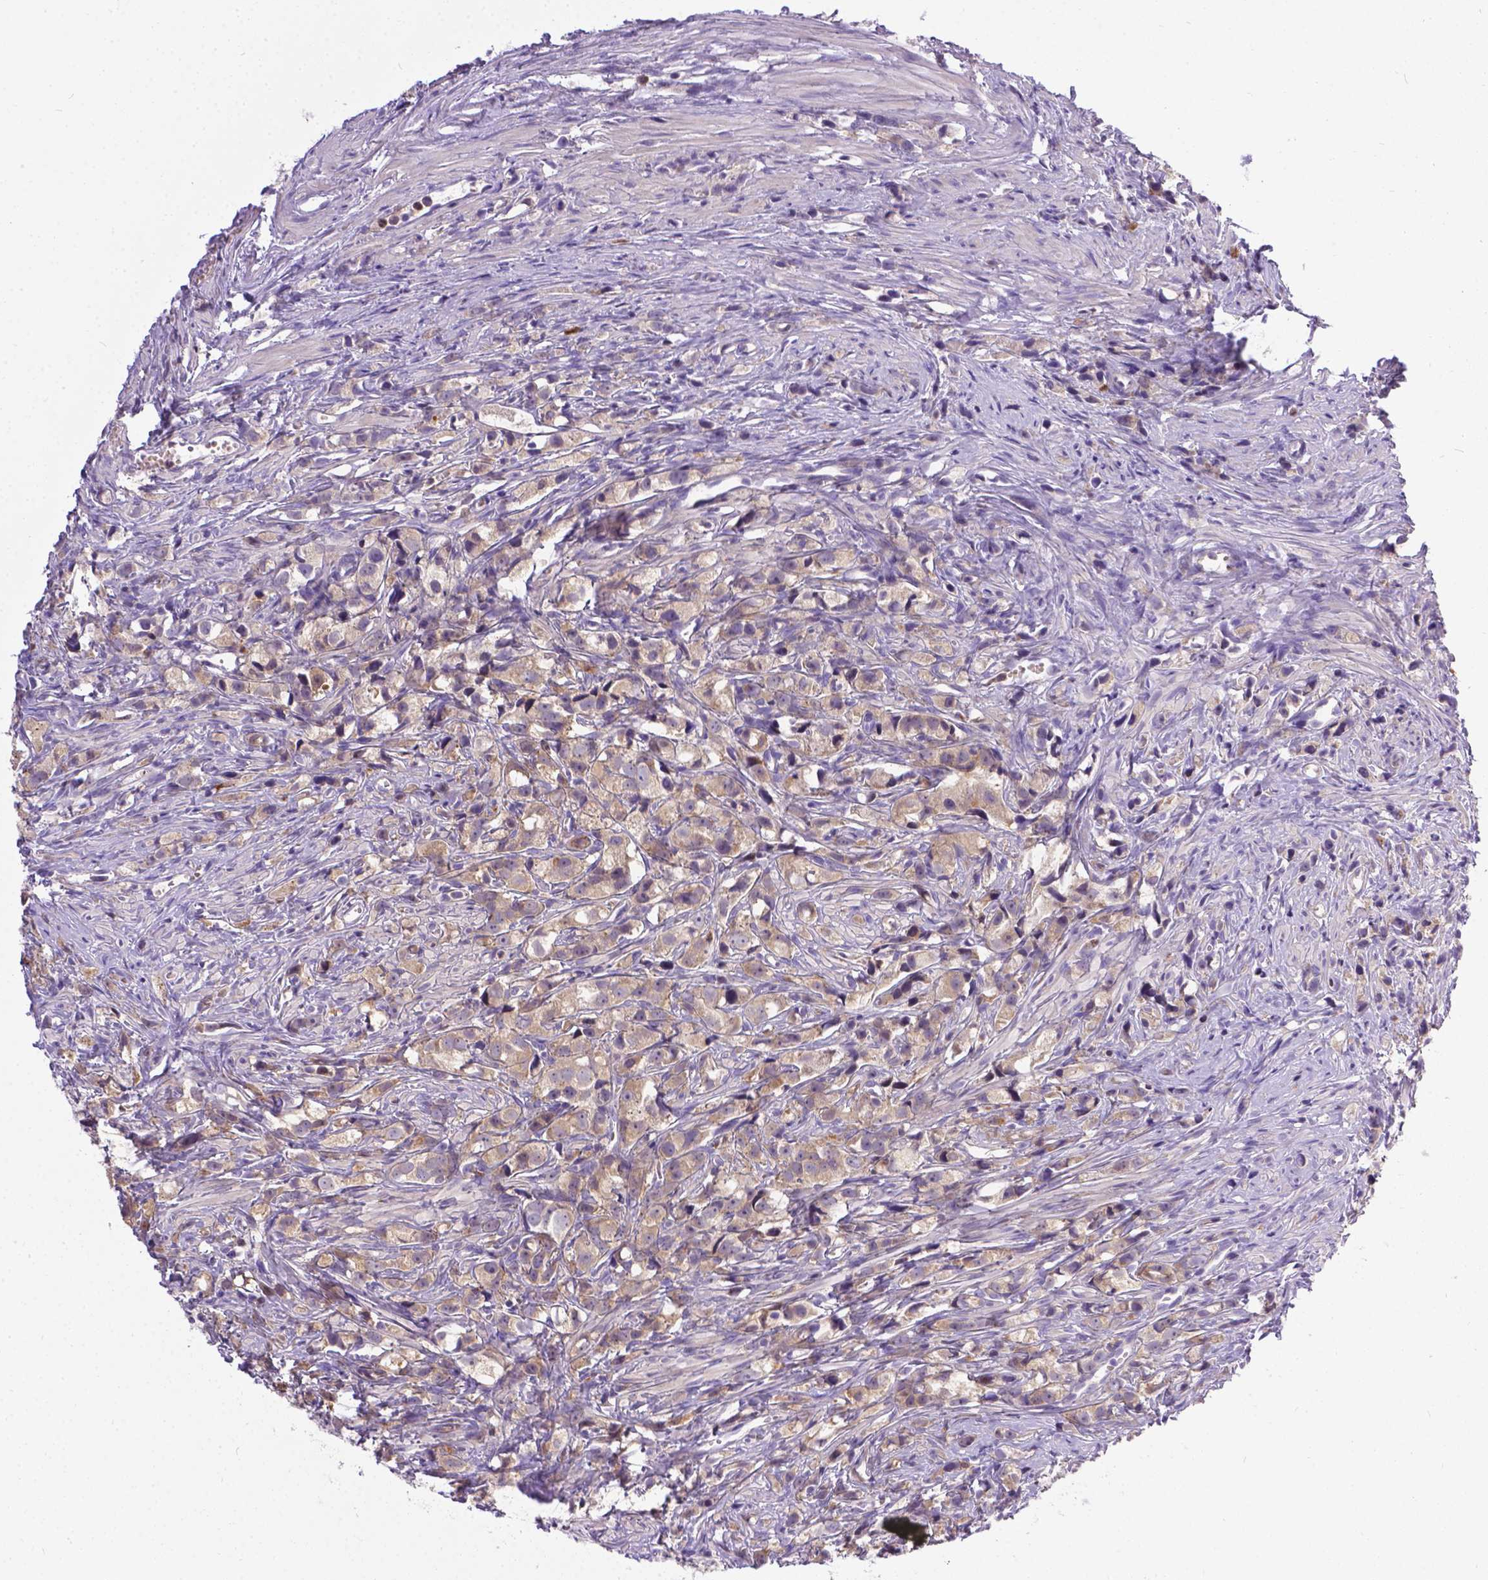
{"staining": {"intensity": "weak", "quantity": ">75%", "location": "cytoplasmic/membranous"}, "tissue": "prostate cancer", "cell_type": "Tumor cells", "image_type": "cancer", "snomed": [{"axis": "morphology", "description": "Adenocarcinoma, High grade"}, {"axis": "topography", "description": "Prostate"}], "caption": "Immunohistochemical staining of human prostate cancer (adenocarcinoma (high-grade)) exhibits low levels of weak cytoplasmic/membranous staining in about >75% of tumor cells.", "gene": "TM4SF18", "patient": {"sex": "male", "age": 75}}